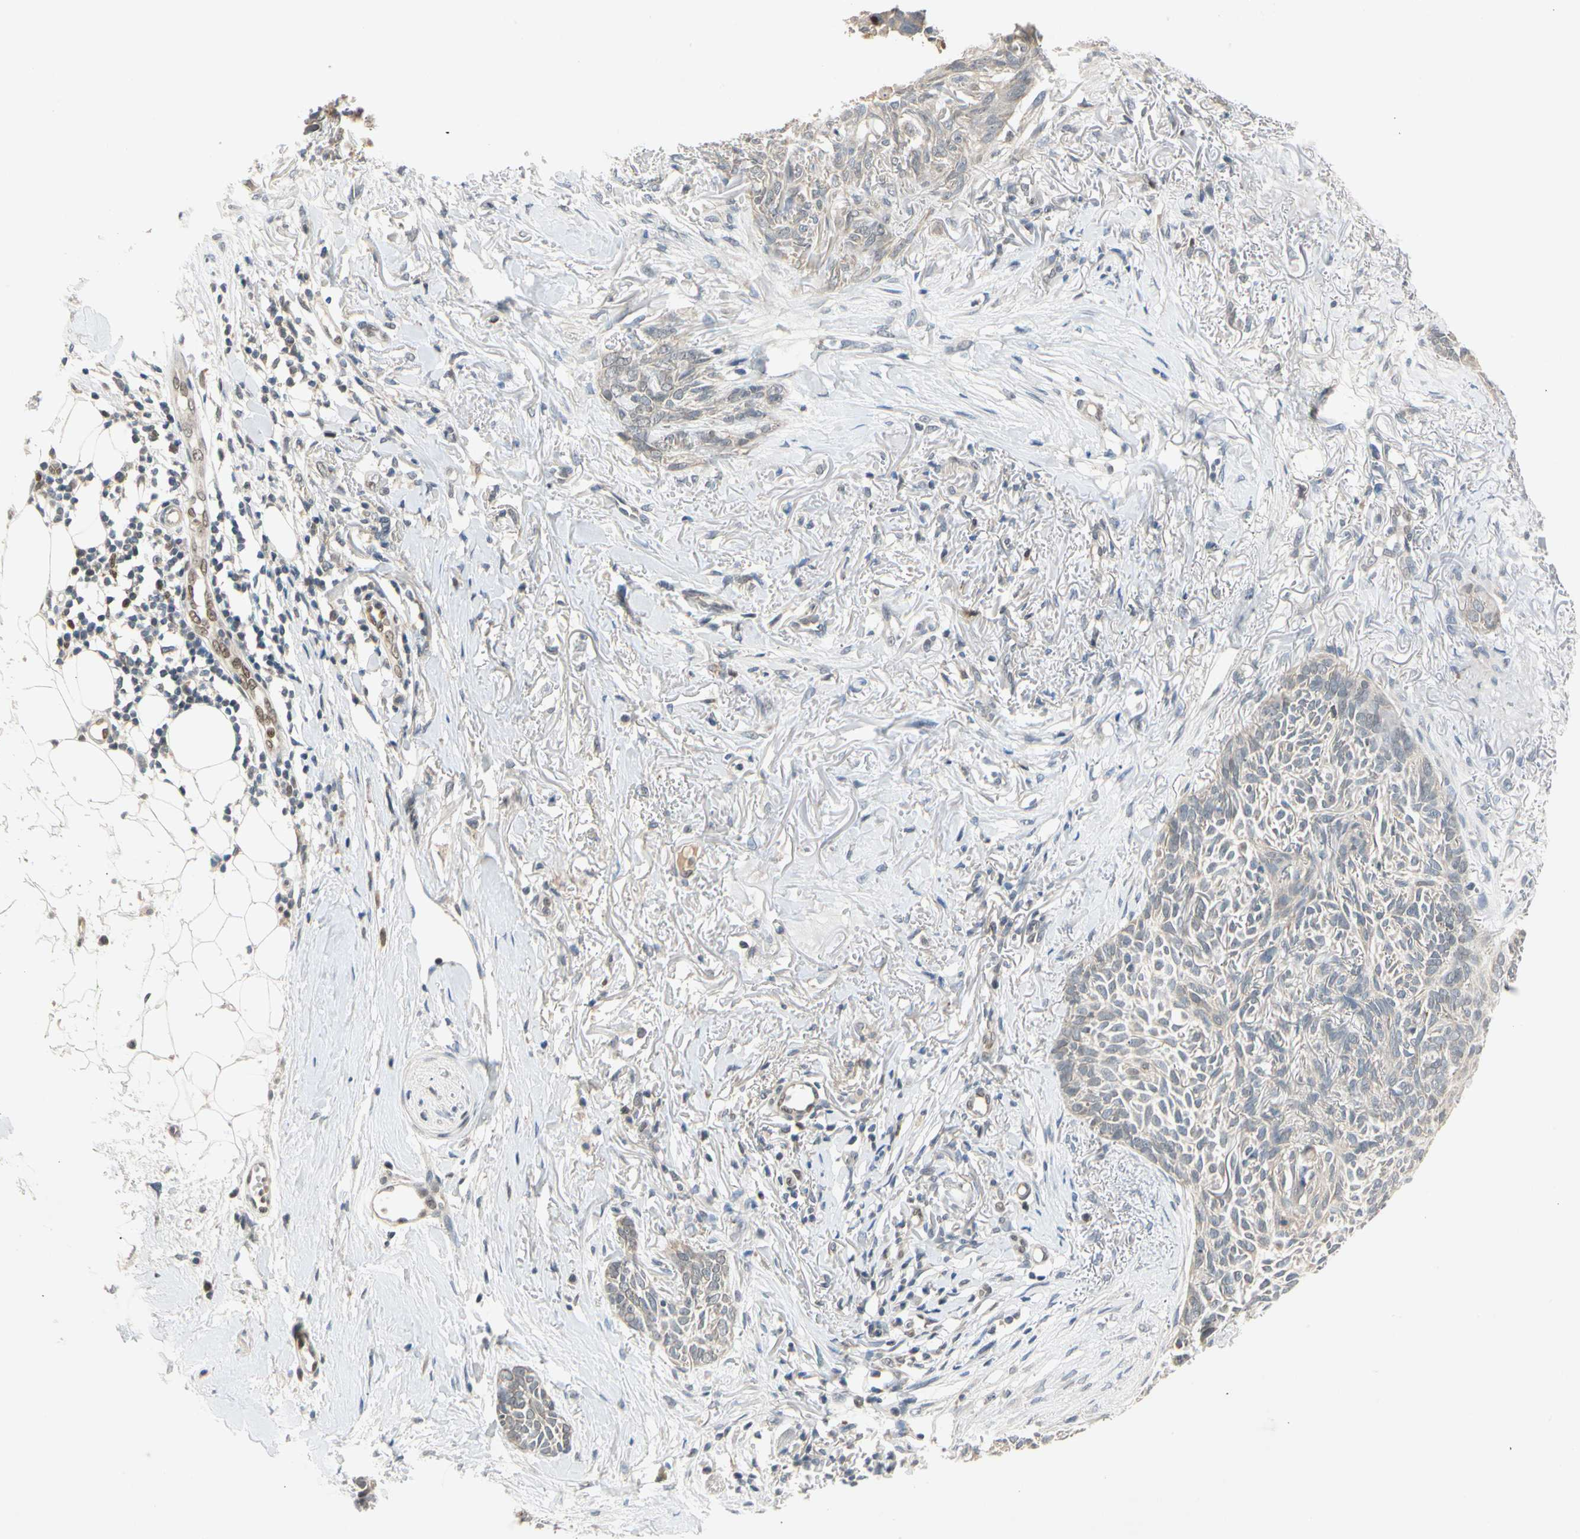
{"staining": {"intensity": "negative", "quantity": "none", "location": "none"}, "tissue": "skin cancer", "cell_type": "Tumor cells", "image_type": "cancer", "snomed": [{"axis": "morphology", "description": "Basal cell carcinoma"}, {"axis": "topography", "description": "Skin"}], "caption": "Immunohistochemical staining of human skin cancer (basal cell carcinoma) reveals no significant positivity in tumor cells.", "gene": "RIOX2", "patient": {"sex": "female", "age": 84}}